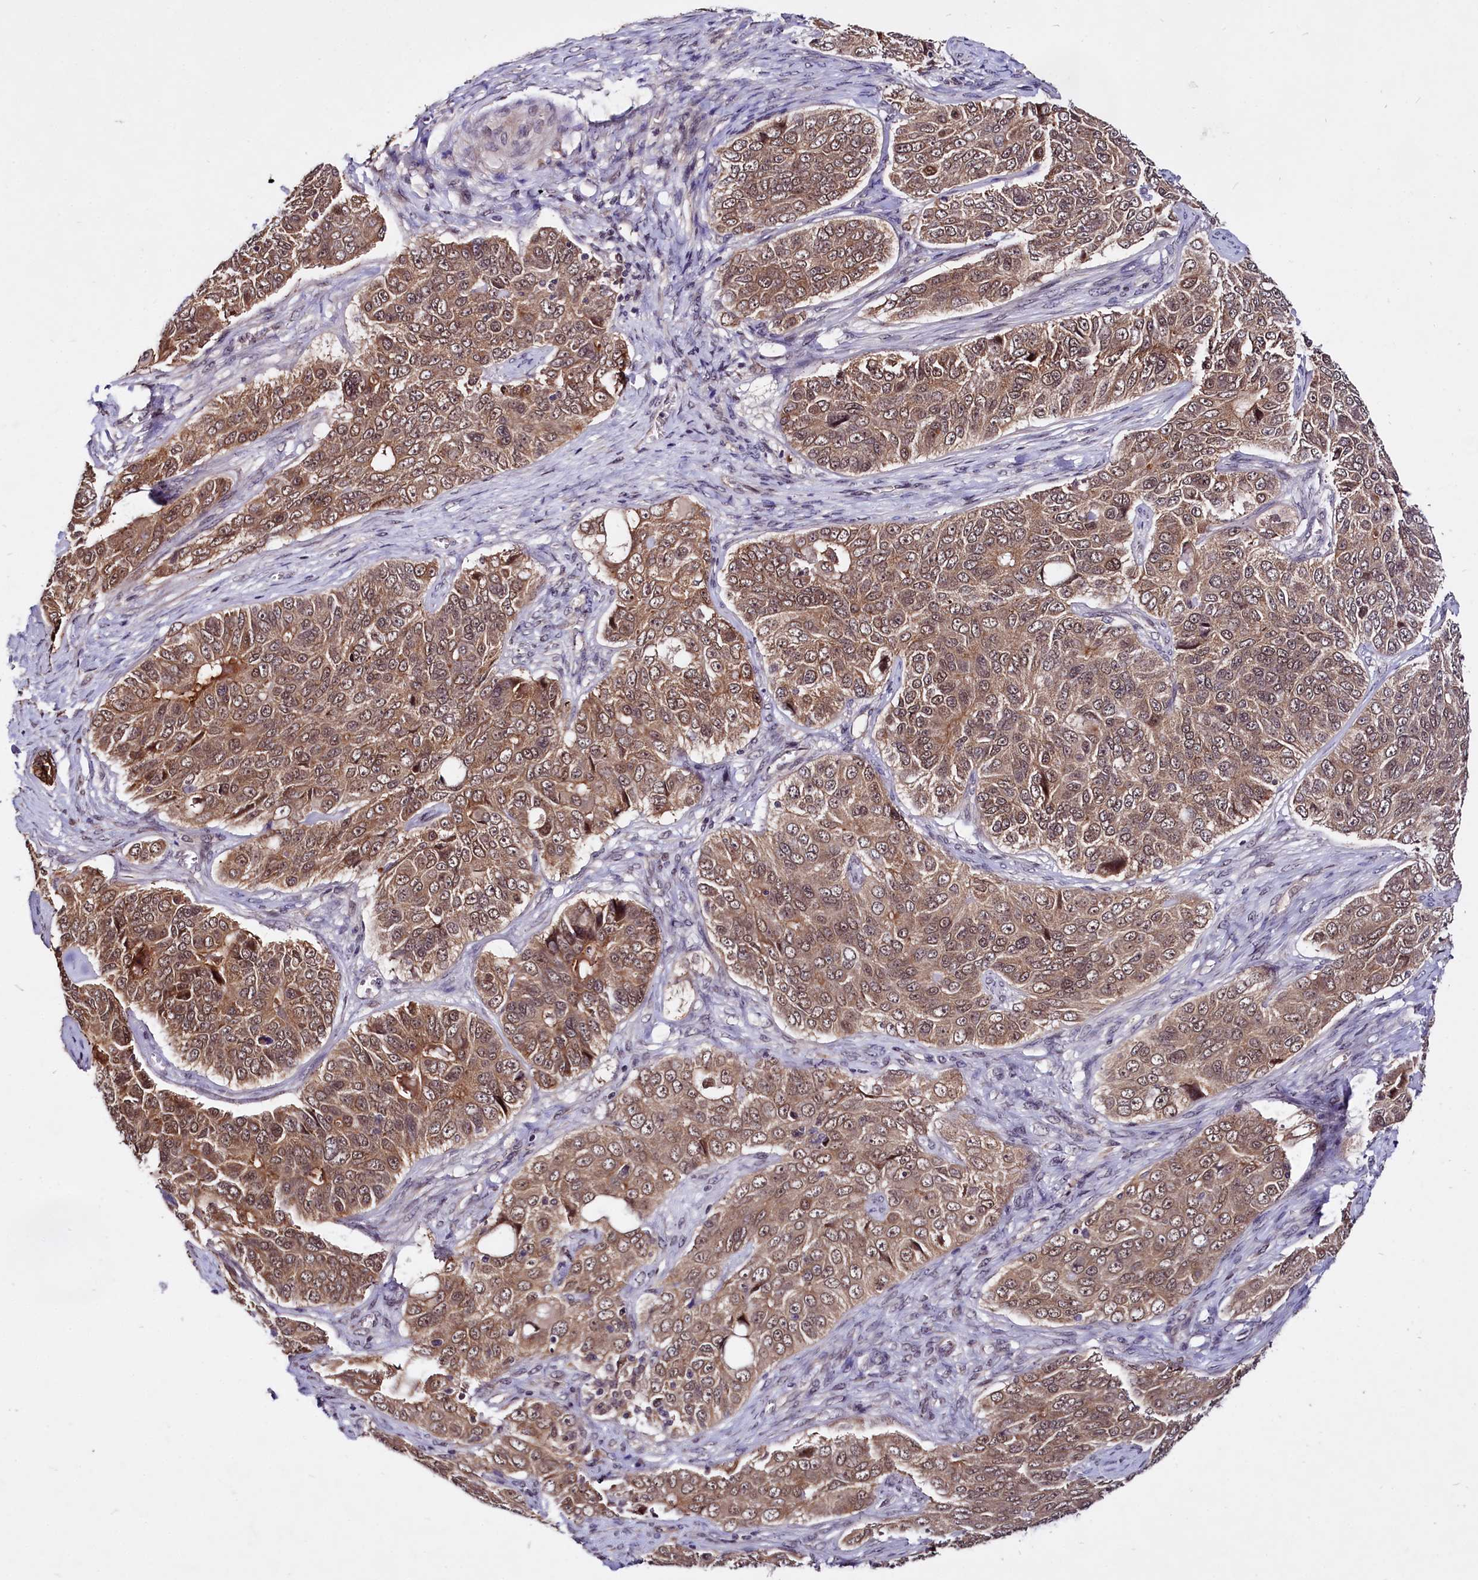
{"staining": {"intensity": "moderate", "quantity": ">75%", "location": "cytoplasmic/membranous,nuclear"}, "tissue": "ovarian cancer", "cell_type": "Tumor cells", "image_type": "cancer", "snomed": [{"axis": "morphology", "description": "Carcinoma, endometroid"}, {"axis": "topography", "description": "Ovary"}], "caption": "IHC photomicrograph of neoplastic tissue: human ovarian cancer stained using immunohistochemistry (IHC) exhibits medium levels of moderate protein expression localized specifically in the cytoplasmic/membranous and nuclear of tumor cells, appearing as a cytoplasmic/membranous and nuclear brown color.", "gene": "UBE3A", "patient": {"sex": "female", "age": 51}}